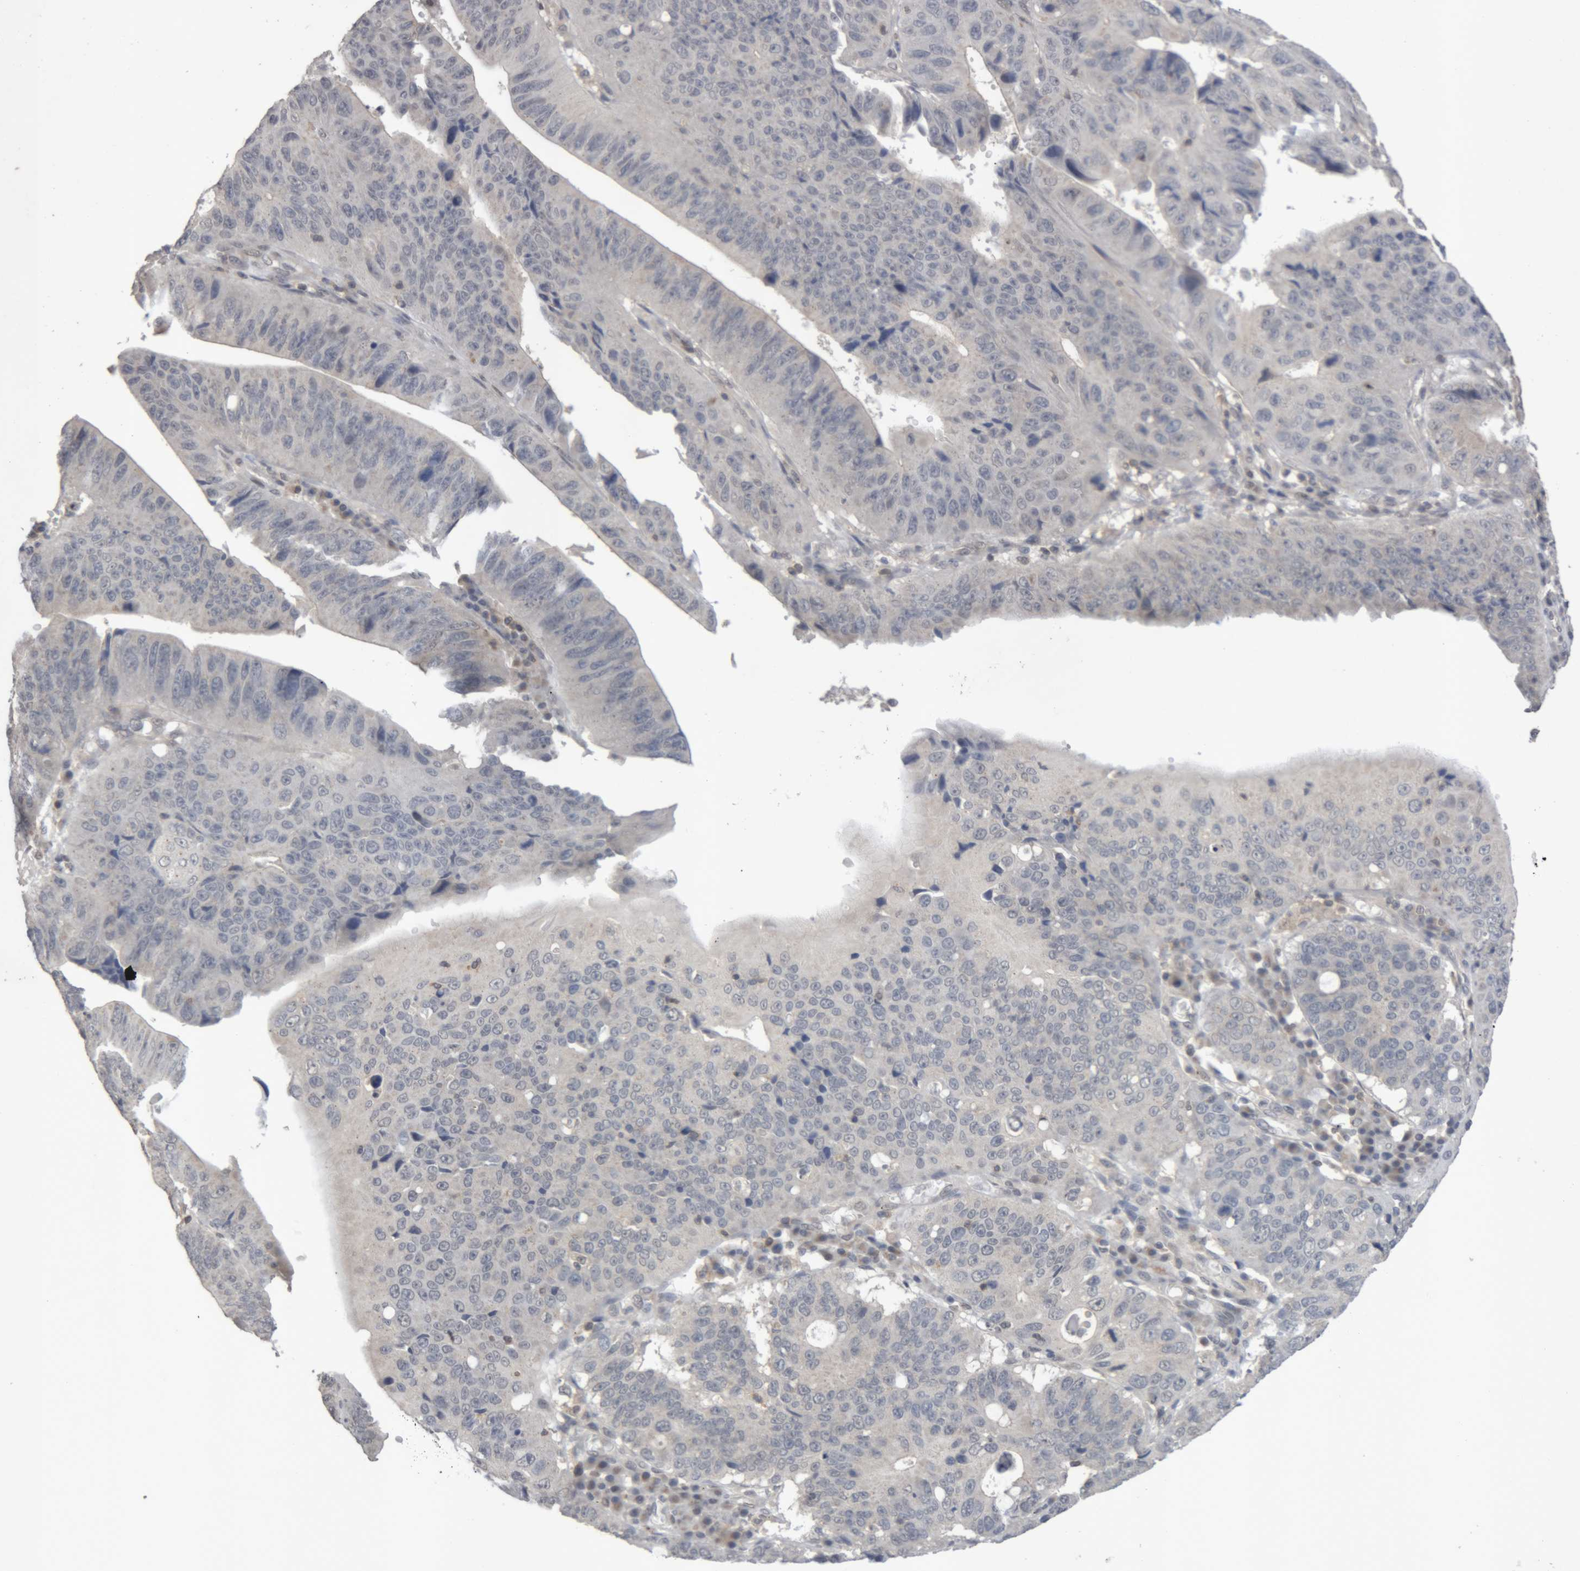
{"staining": {"intensity": "negative", "quantity": "none", "location": "none"}, "tissue": "stomach cancer", "cell_type": "Tumor cells", "image_type": "cancer", "snomed": [{"axis": "morphology", "description": "Adenocarcinoma, NOS"}, {"axis": "topography", "description": "Stomach"}], "caption": "Tumor cells show no significant protein positivity in adenocarcinoma (stomach).", "gene": "NFATC2", "patient": {"sex": "male", "age": 59}}